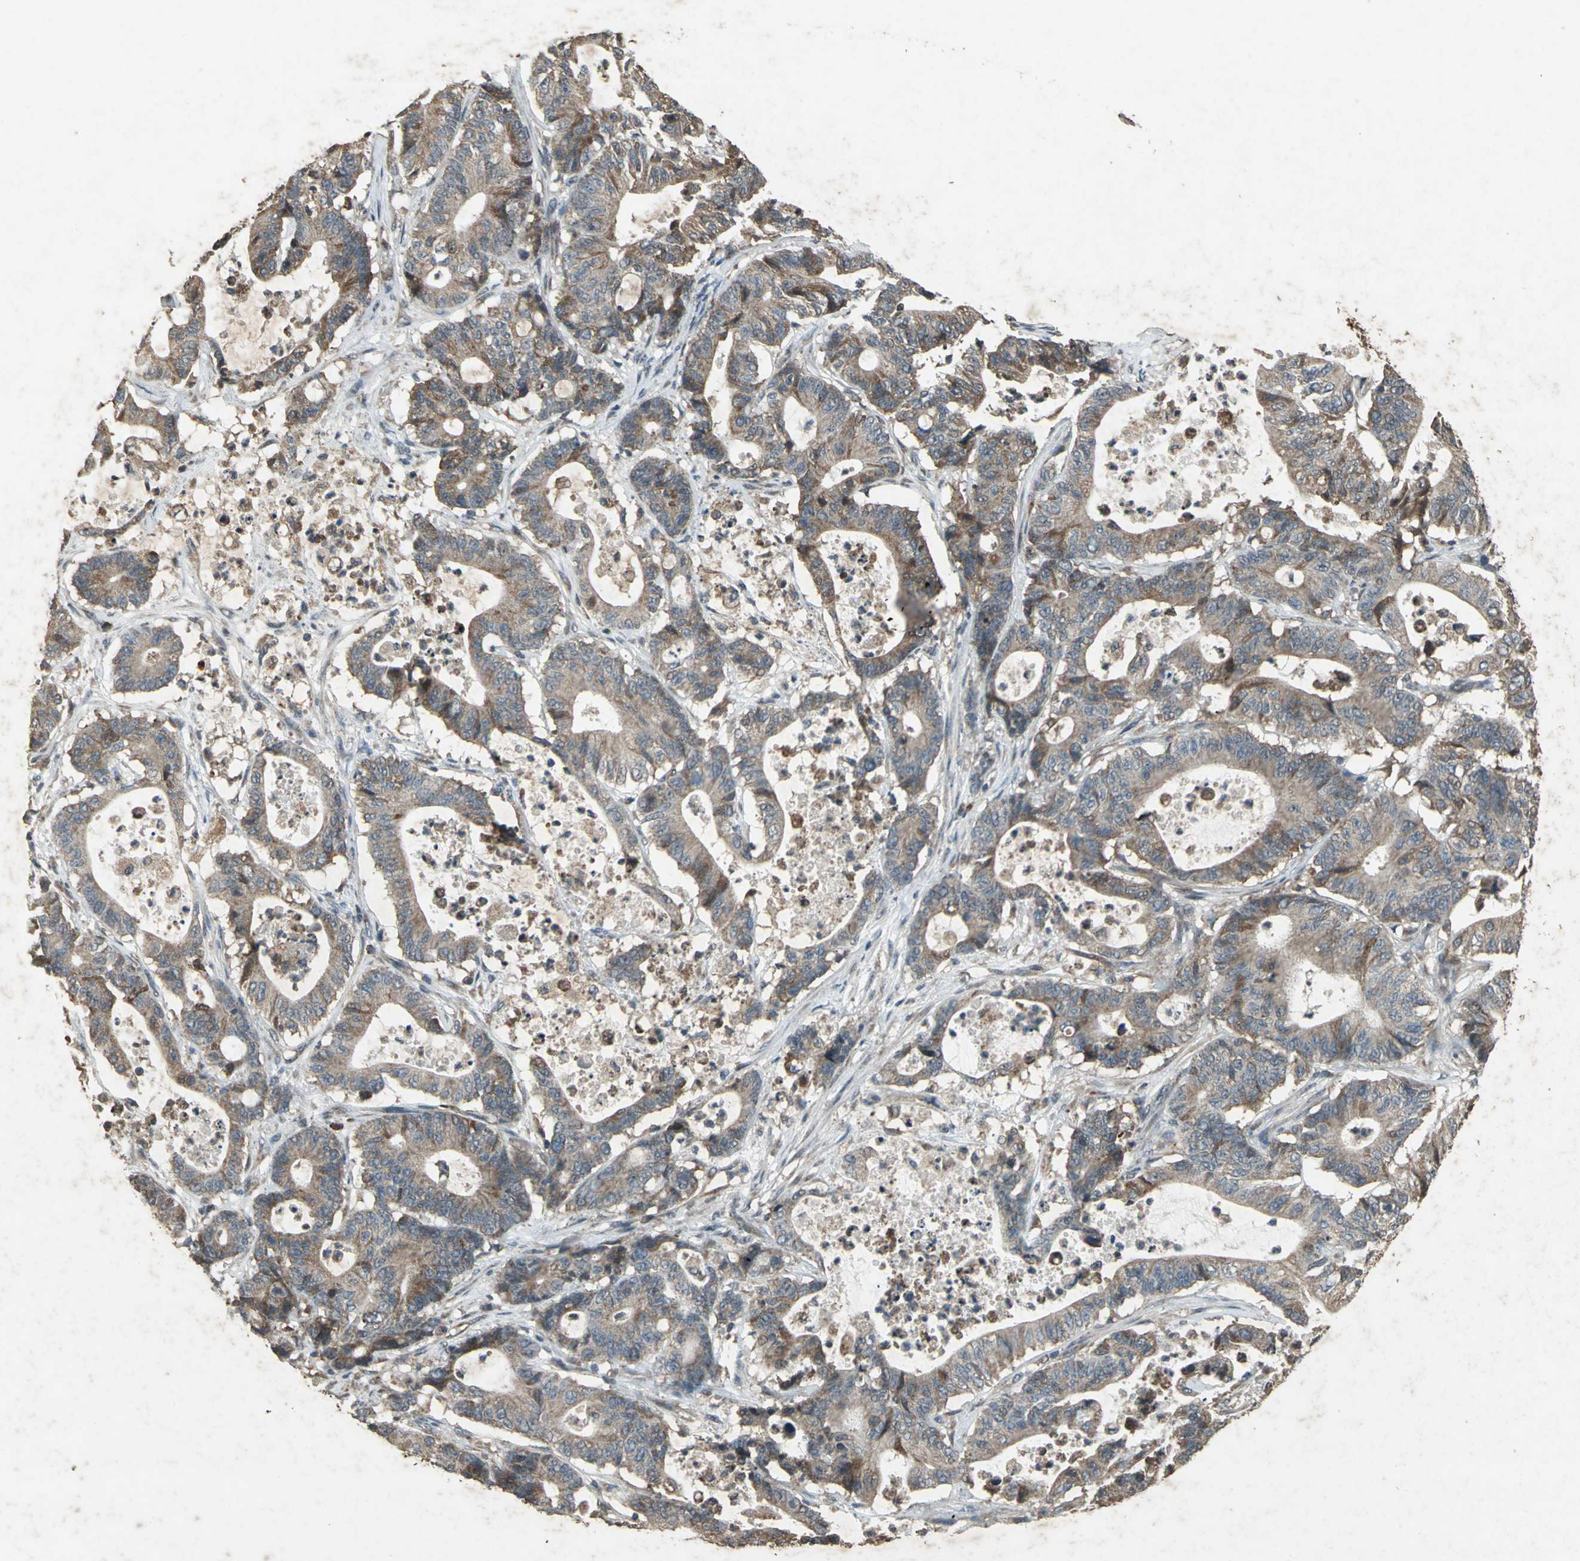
{"staining": {"intensity": "moderate", "quantity": ">75%", "location": "cytoplasmic/membranous"}, "tissue": "colorectal cancer", "cell_type": "Tumor cells", "image_type": "cancer", "snomed": [{"axis": "morphology", "description": "Adenocarcinoma, NOS"}, {"axis": "topography", "description": "Colon"}], "caption": "Colorectal cancer (adenocarcinoma) tissue exhibits moderate cytoplasmic/membranous expression in about >75% of tumor cells, visualized by immunohistochemistry.", "gene": "SEPTIN4", "patient": {"sex": "female", "age": 84}}